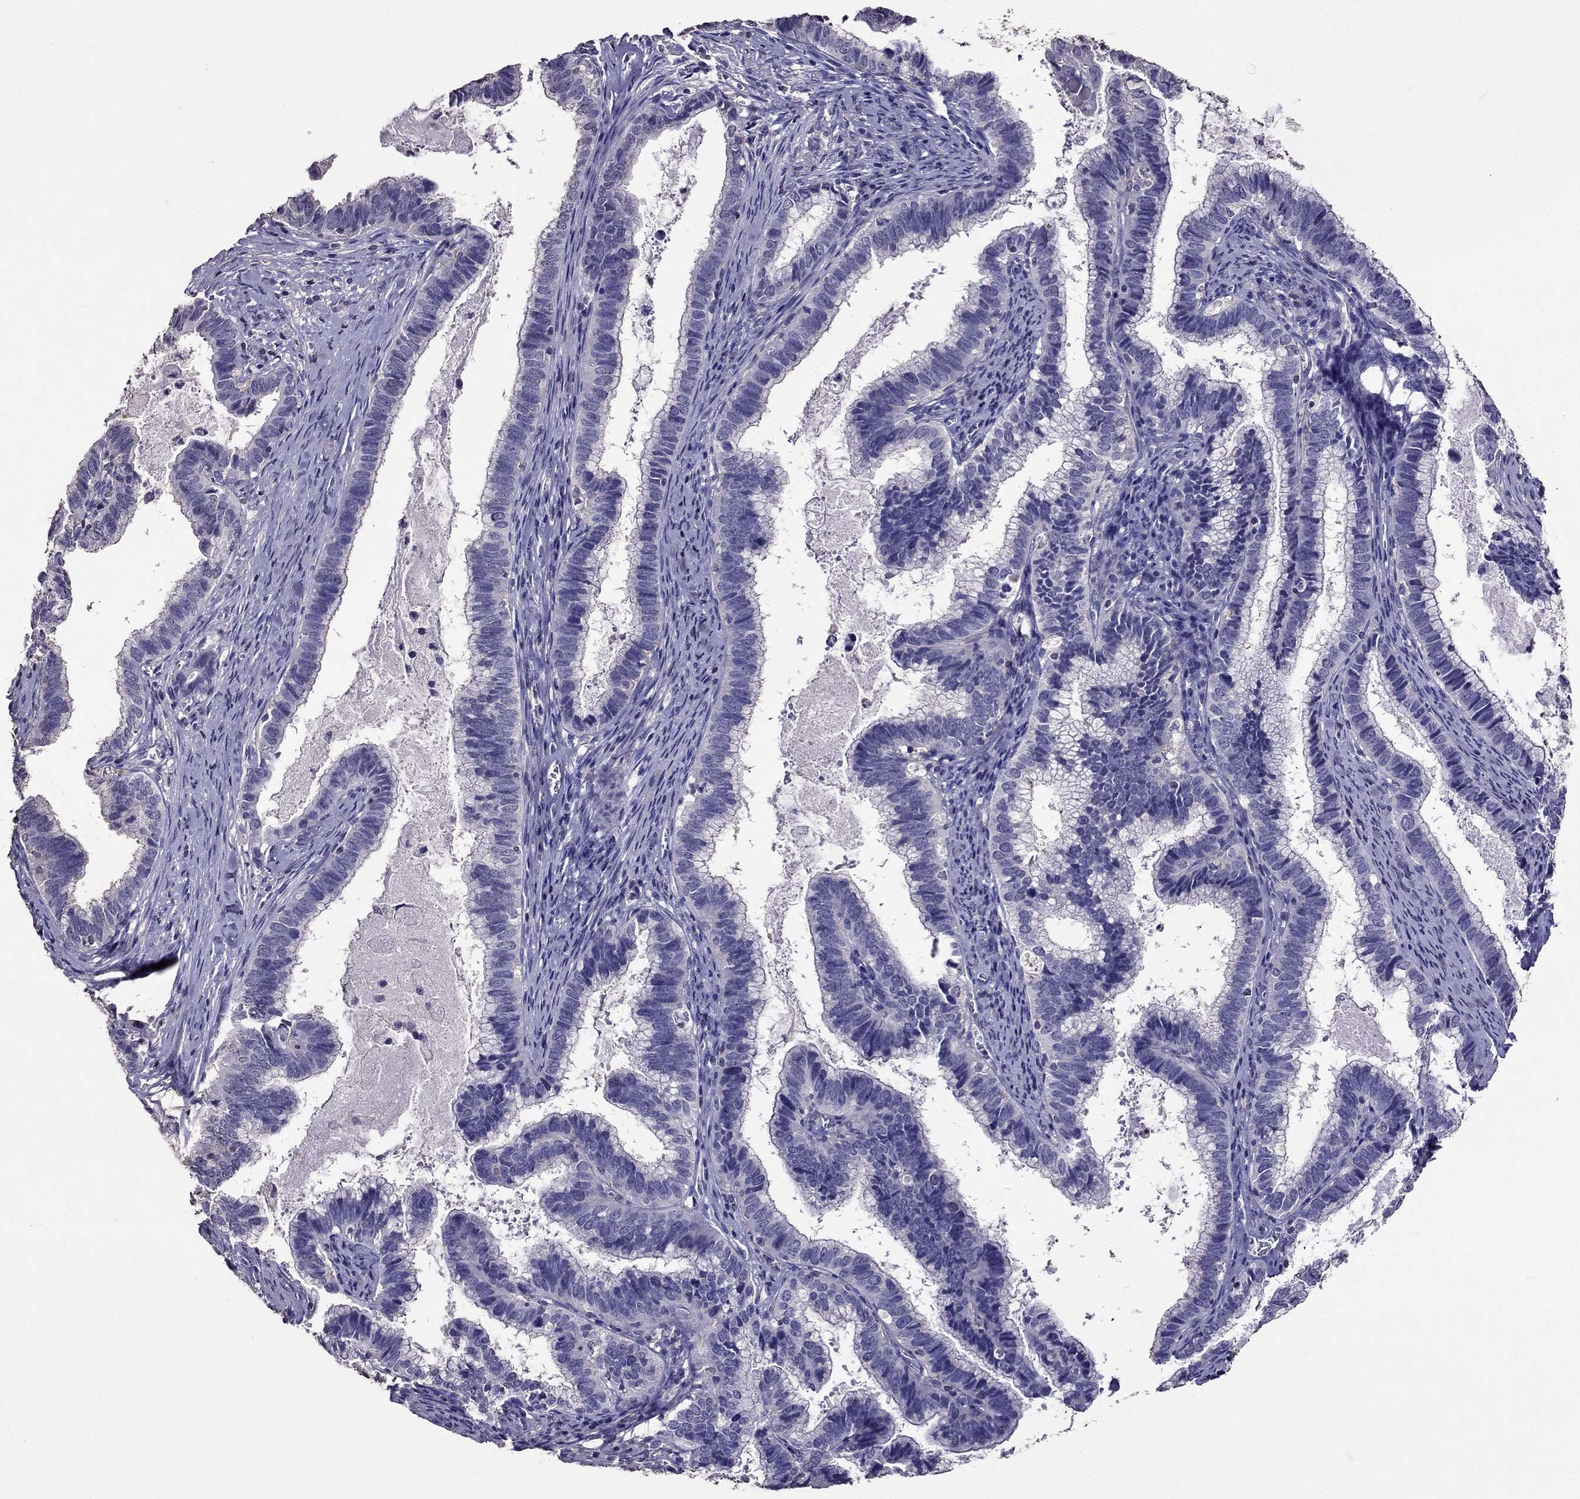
{"staining": {"intensity": "negative", "quantity": "none", "location": "none"}, "tissue": "cervical cancer", "cell_type": "Tumor cells", "image_type": "cancer", "snomed": [{"axis": "morphology", "description": "Adenocarcinoma, NOS"}, {"axis": "topography", "description": "Cervix"}], "caption": "Photomicrograph shows no protein staining in tumor cells of adenocarcinoma (cervical) tissue.", "gene": "NKX3-1", "patient": {"sex": "female", "age": 61}}